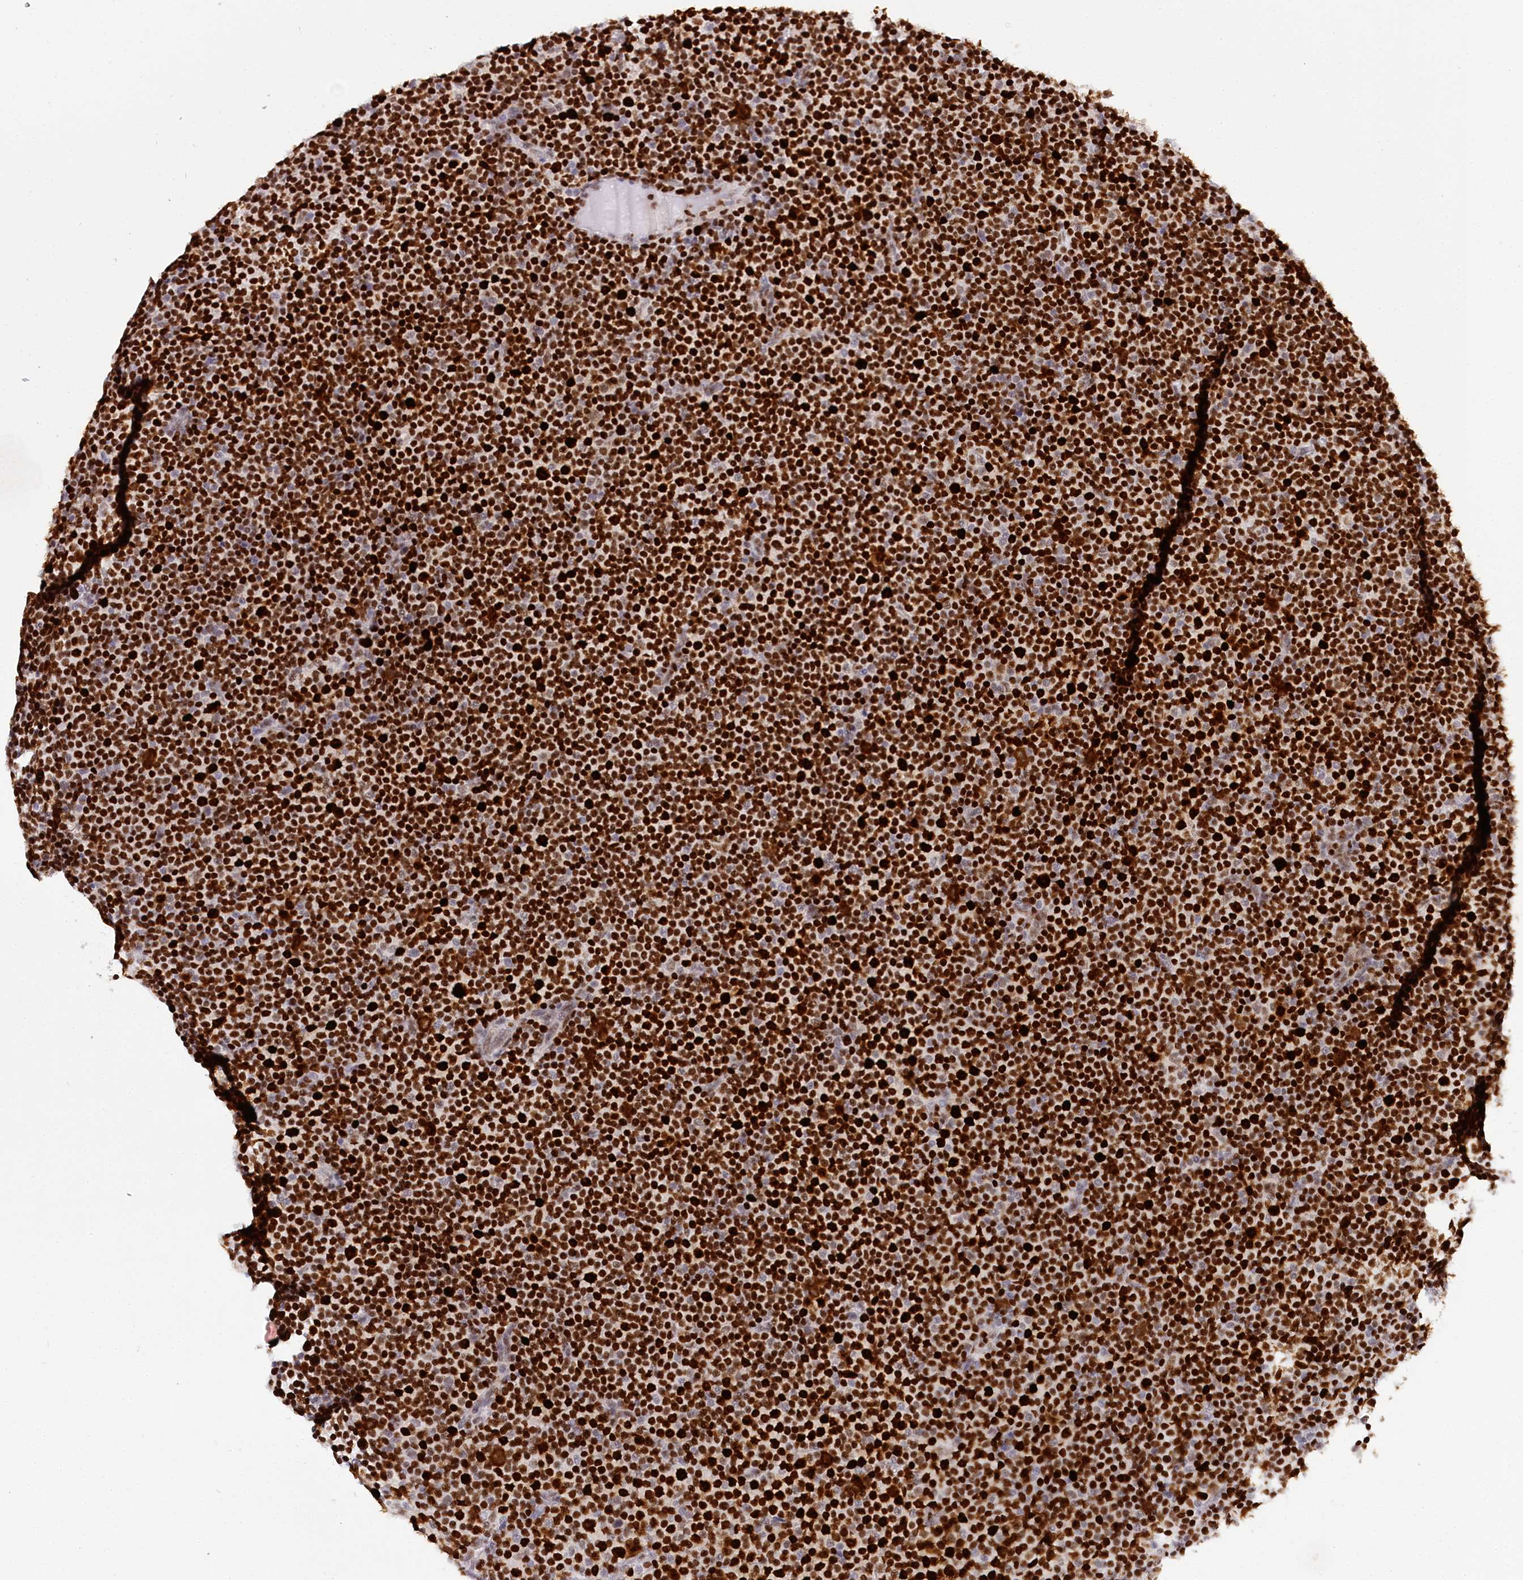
{"staining": {"intensity": "strong", "quantity": ">75%", "location": "nuclear"}, "tissue": "lymphoma", "cell_type": "Tumor cells", "image_type": "cancer", "snomed": [{"axis": "morphology", "description": "Malignant lymphoma, non-Hodgkin's type, Low grade"}, {"axis": "topography", "description": "Lymph node"}], "caption": "Human malignant lymphoma, non-Hodgkin's type (low-grade) stained with a brown dye displays strong nuclear positive staining in about >75% of tumor cells.", "gene": "TP53", "patient": {"sex": "female", "age": 67}}